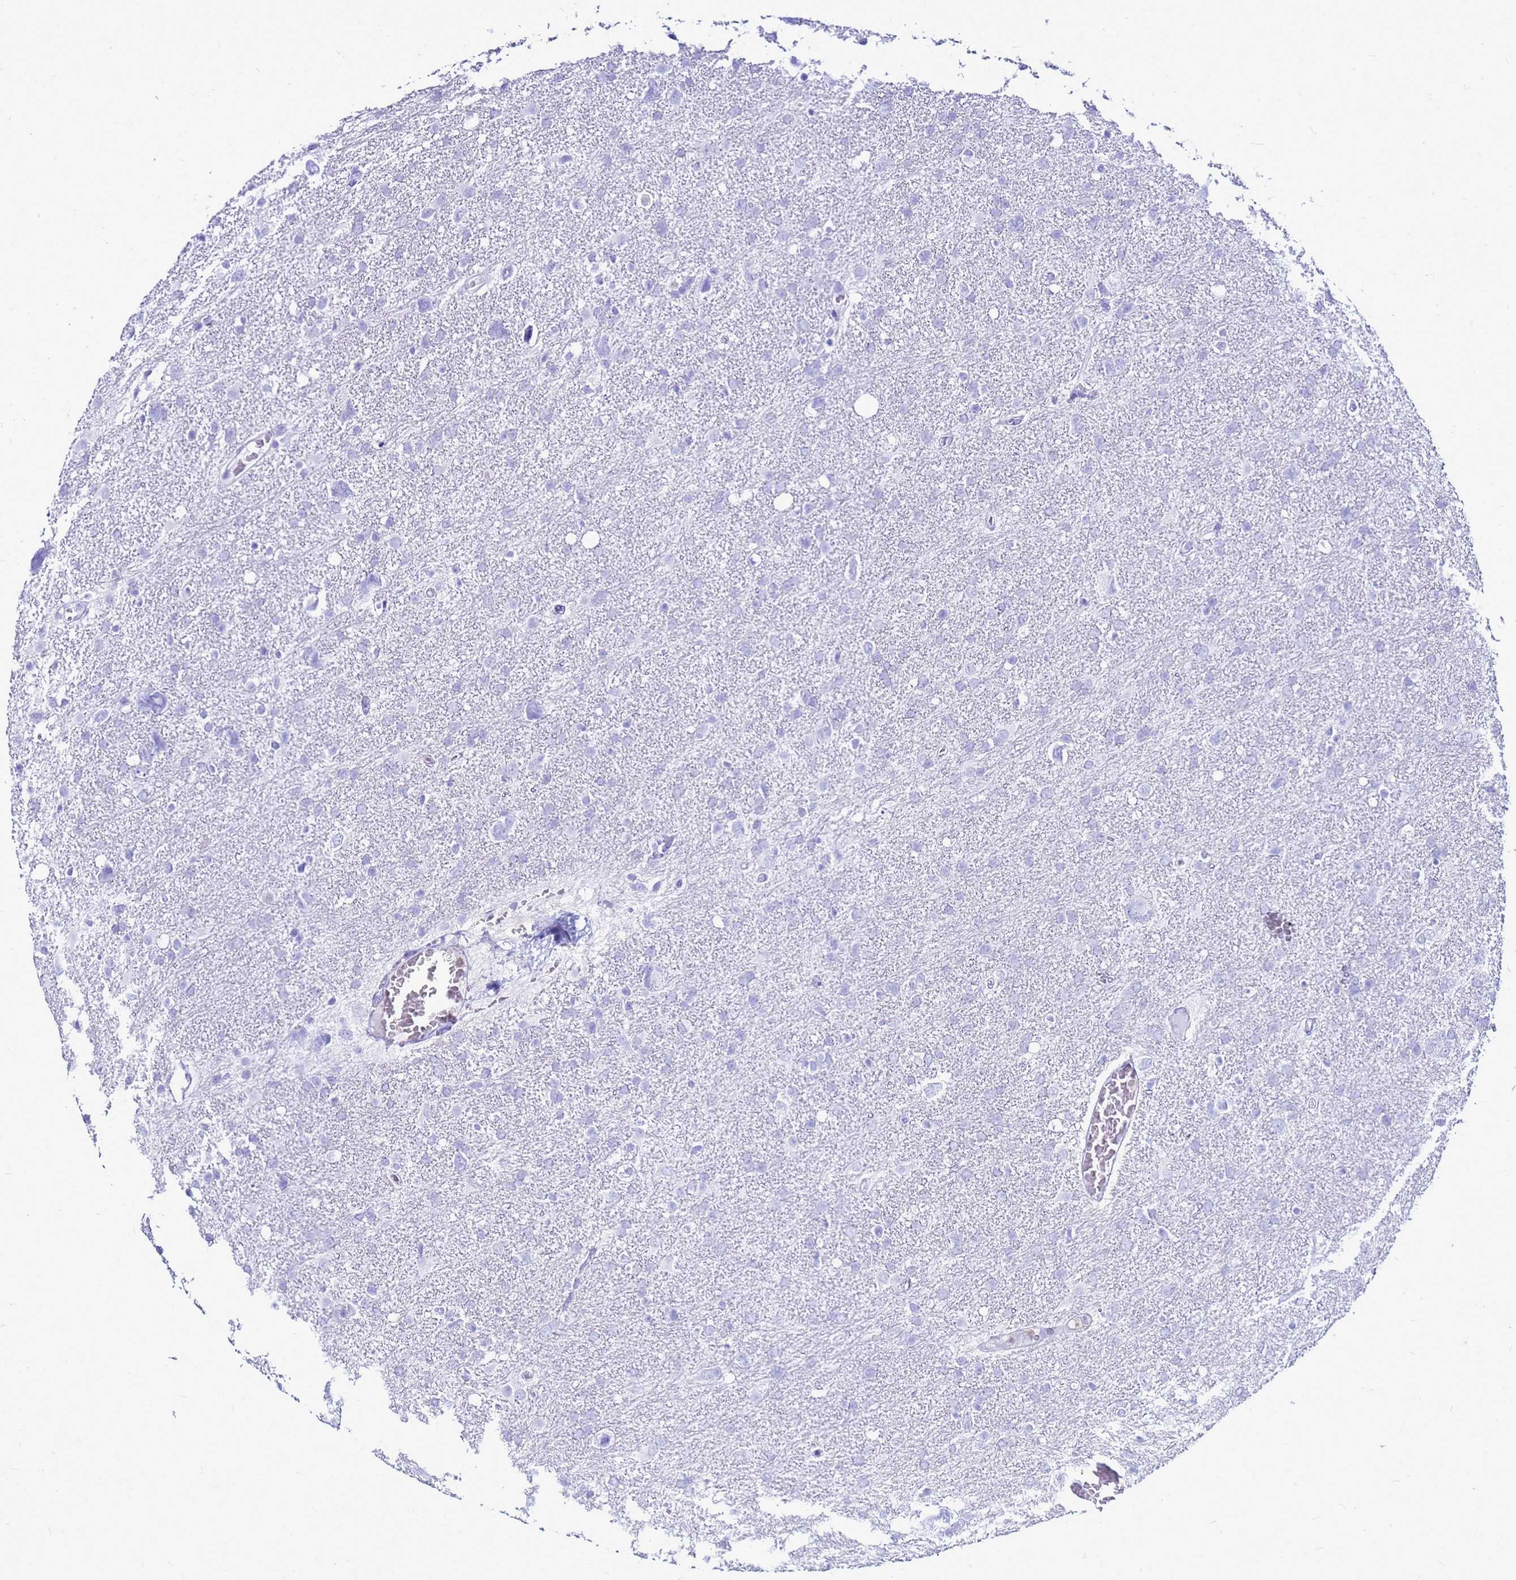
{"staining": {"intensity": "negative", "quantity": "none", "location": "none"}, "tissue": "glioma", "cell_type": "Tumor cells", "image_type": "cancer", "snomed": [{"axis": "morphology", "description": "Glioma, malignant, High grade"}, {"axis": "topography", "description": "Brain"}], "caption": "Immunohistochemical staining of glioma demonstrates no significant expression in tumor cells.", "gene": "CSTA", "patient": {"sex": "male", "age": 61}}